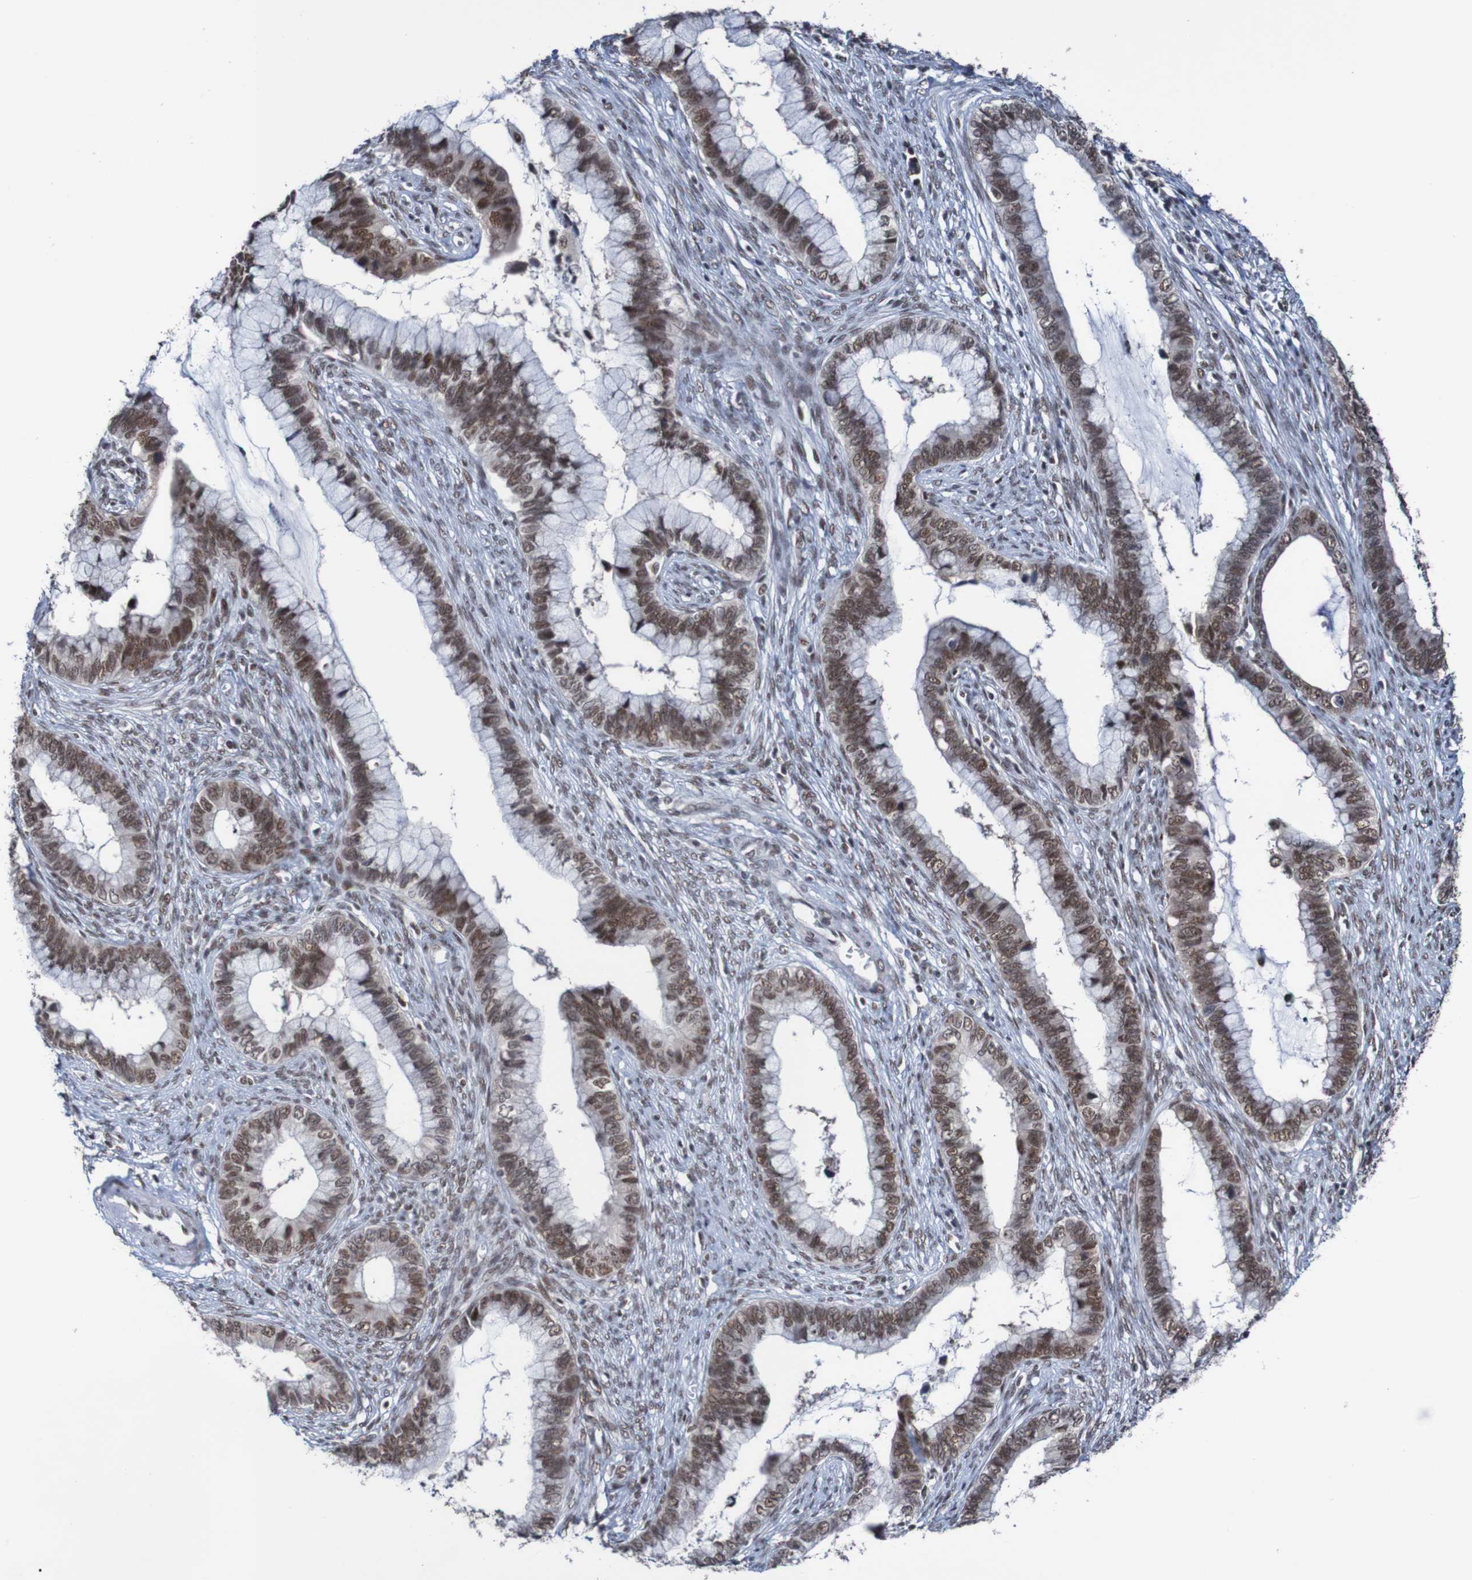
{"staining": {"intensity": "moderate", "quantity": ">75%", "location": "nuclear"}, "tissue": "cervical cancer", "cell_type": "Tumor cells", "image_type": "cancer", "snomed": [{"axis": "morphology", "description": "Adenocarcinoma, NOS"}, {"axis": "topography", "description": "Cervix"}], "caption": "A histopathology image of adenocarcinoma (cervical) stained for a protein displays moderate nuclear brown staining in tumor cells.", "gene": "CDC5L", "patient": {"sex": "female", "age": 44}}